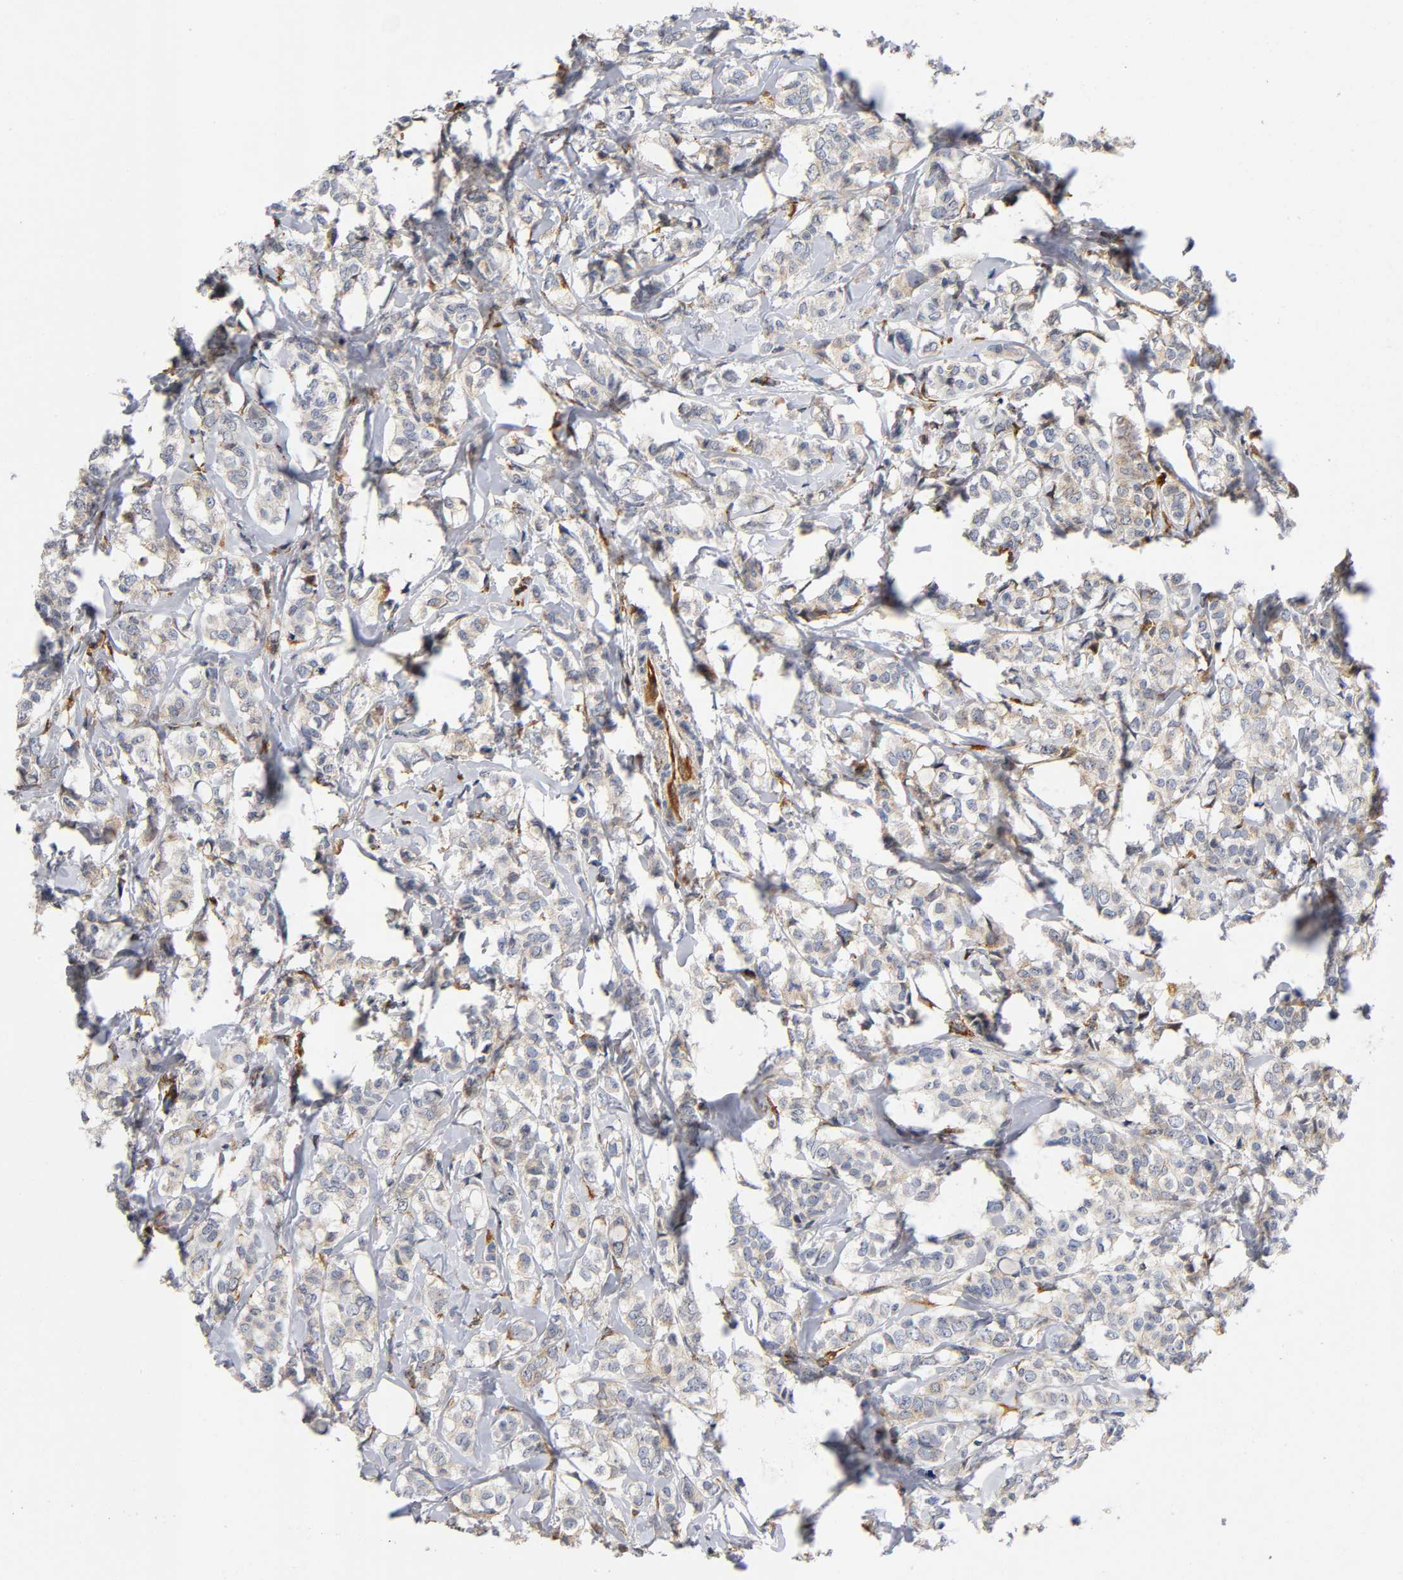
{"staining": {"intensity": "weak", "quantity": ">75%", "location": "cytoplasmic/membranous"}, "tissue": "breast cancer", "cell_type": "Tumor cells", "image_type": "cancer", "snomed": [{"axis": "morphology", "description": "Lobular carcinoma"}, {"axis": "topography", "description": "Breast"}], "caption": "About >75% of tumor cells in breast cancer demonstrate weak cytoplasmic/membranous protein expression as visualized by brown immunohistochemical staining.", "gene": "SOS2", "patient": {"sex": "female", "age": 60}}